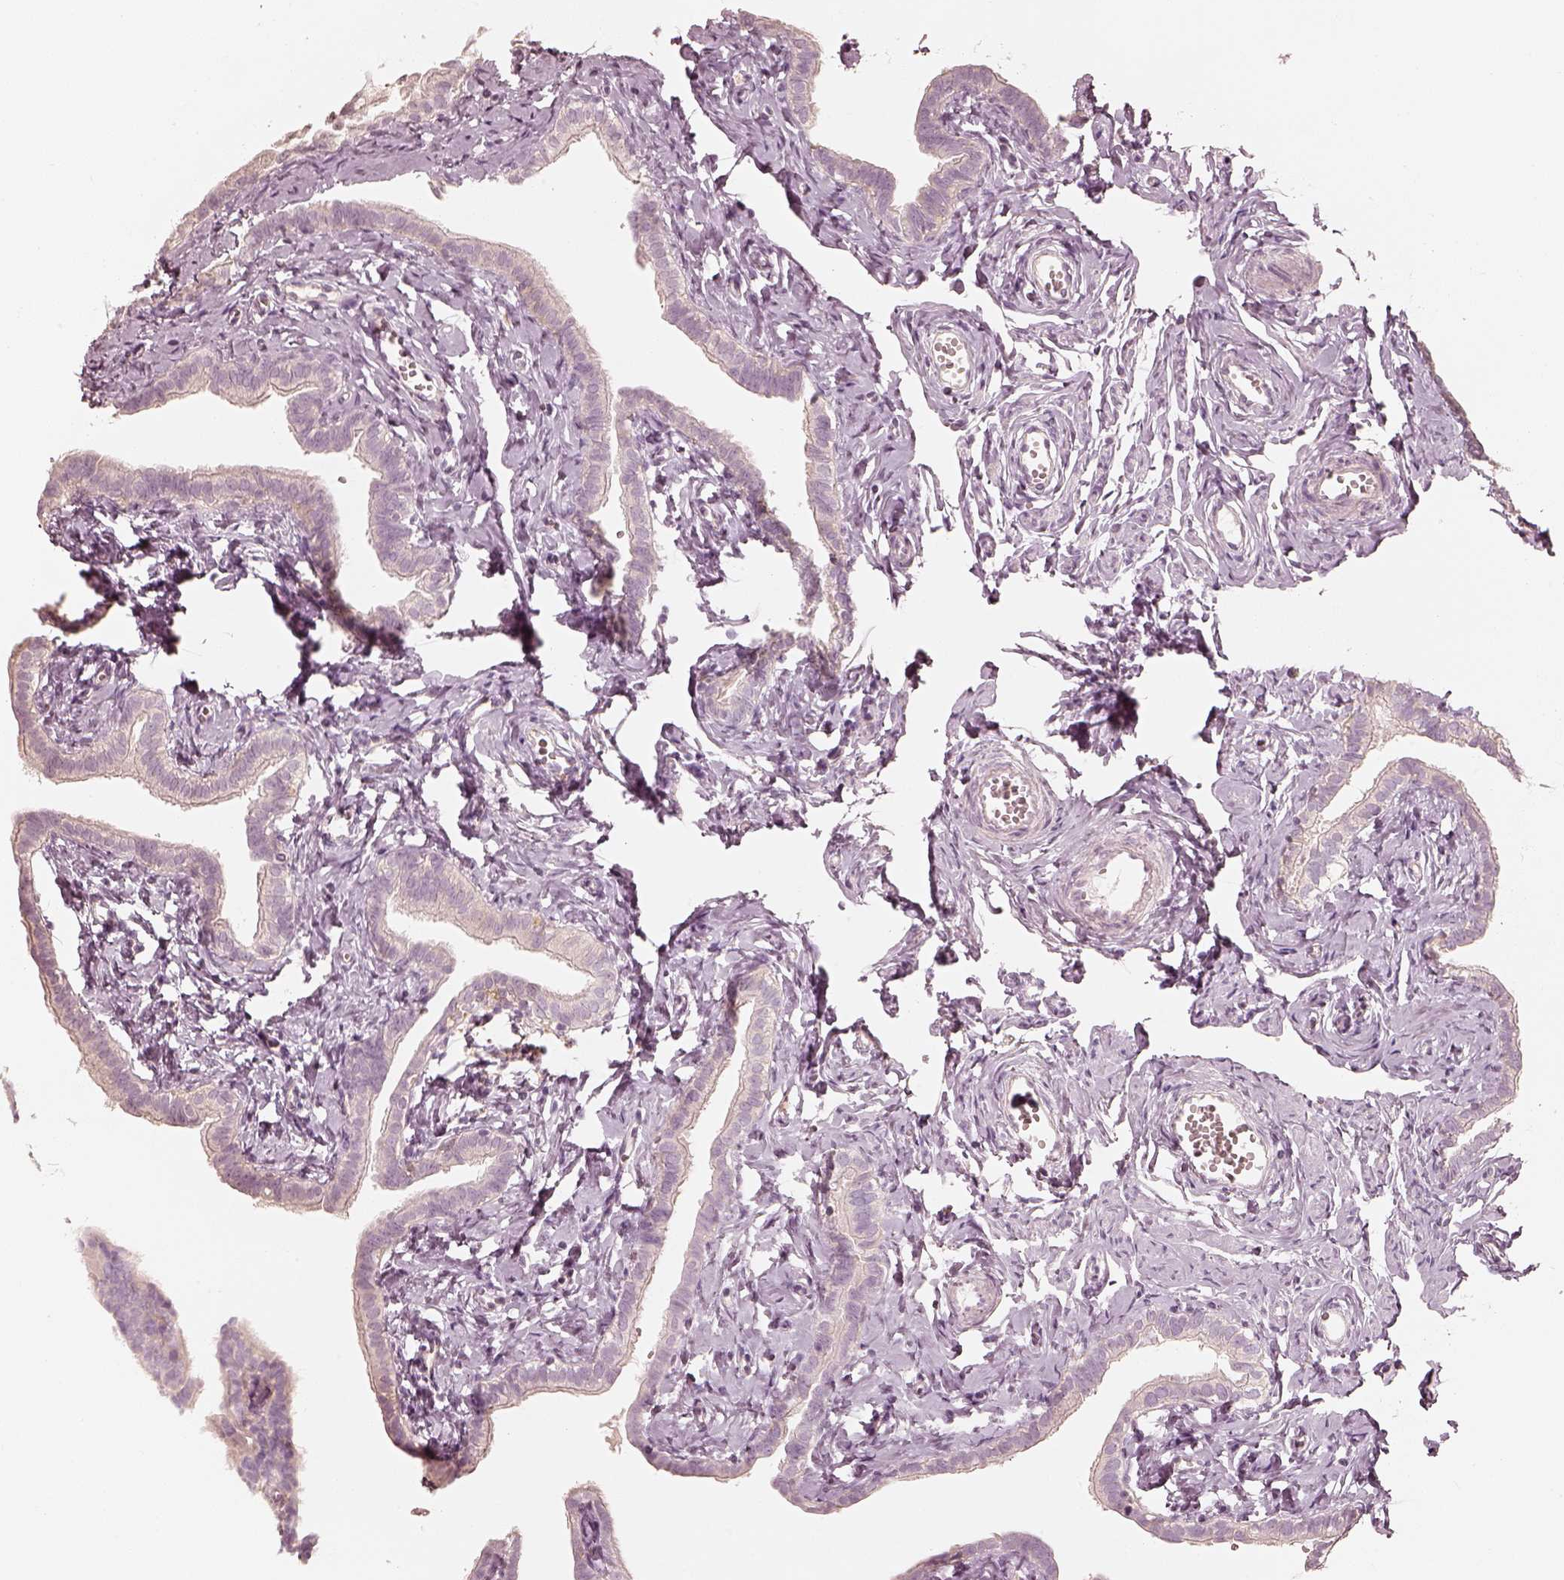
{"staining": {"intensity": "negative", "quantity": "none", "location": "none"}, "tissue": "fallopian tube", "cell_type": "Glandular cells", "image_type": "normal", "snomed": [{"axis": "morphology", "description": "Normal tissue, NOS"}, {"axis": "topography", "description": "Fallopian tube"}], "caption": "Protein analysis of benign fallopian tube shows no significant staining in glandular cells. (DAB immunohistochemistry (IHC) visualized using brightfield microscopy, high magnification).", "gene": "FMNL2", "patient": {"sex": "female", "age": 41}}